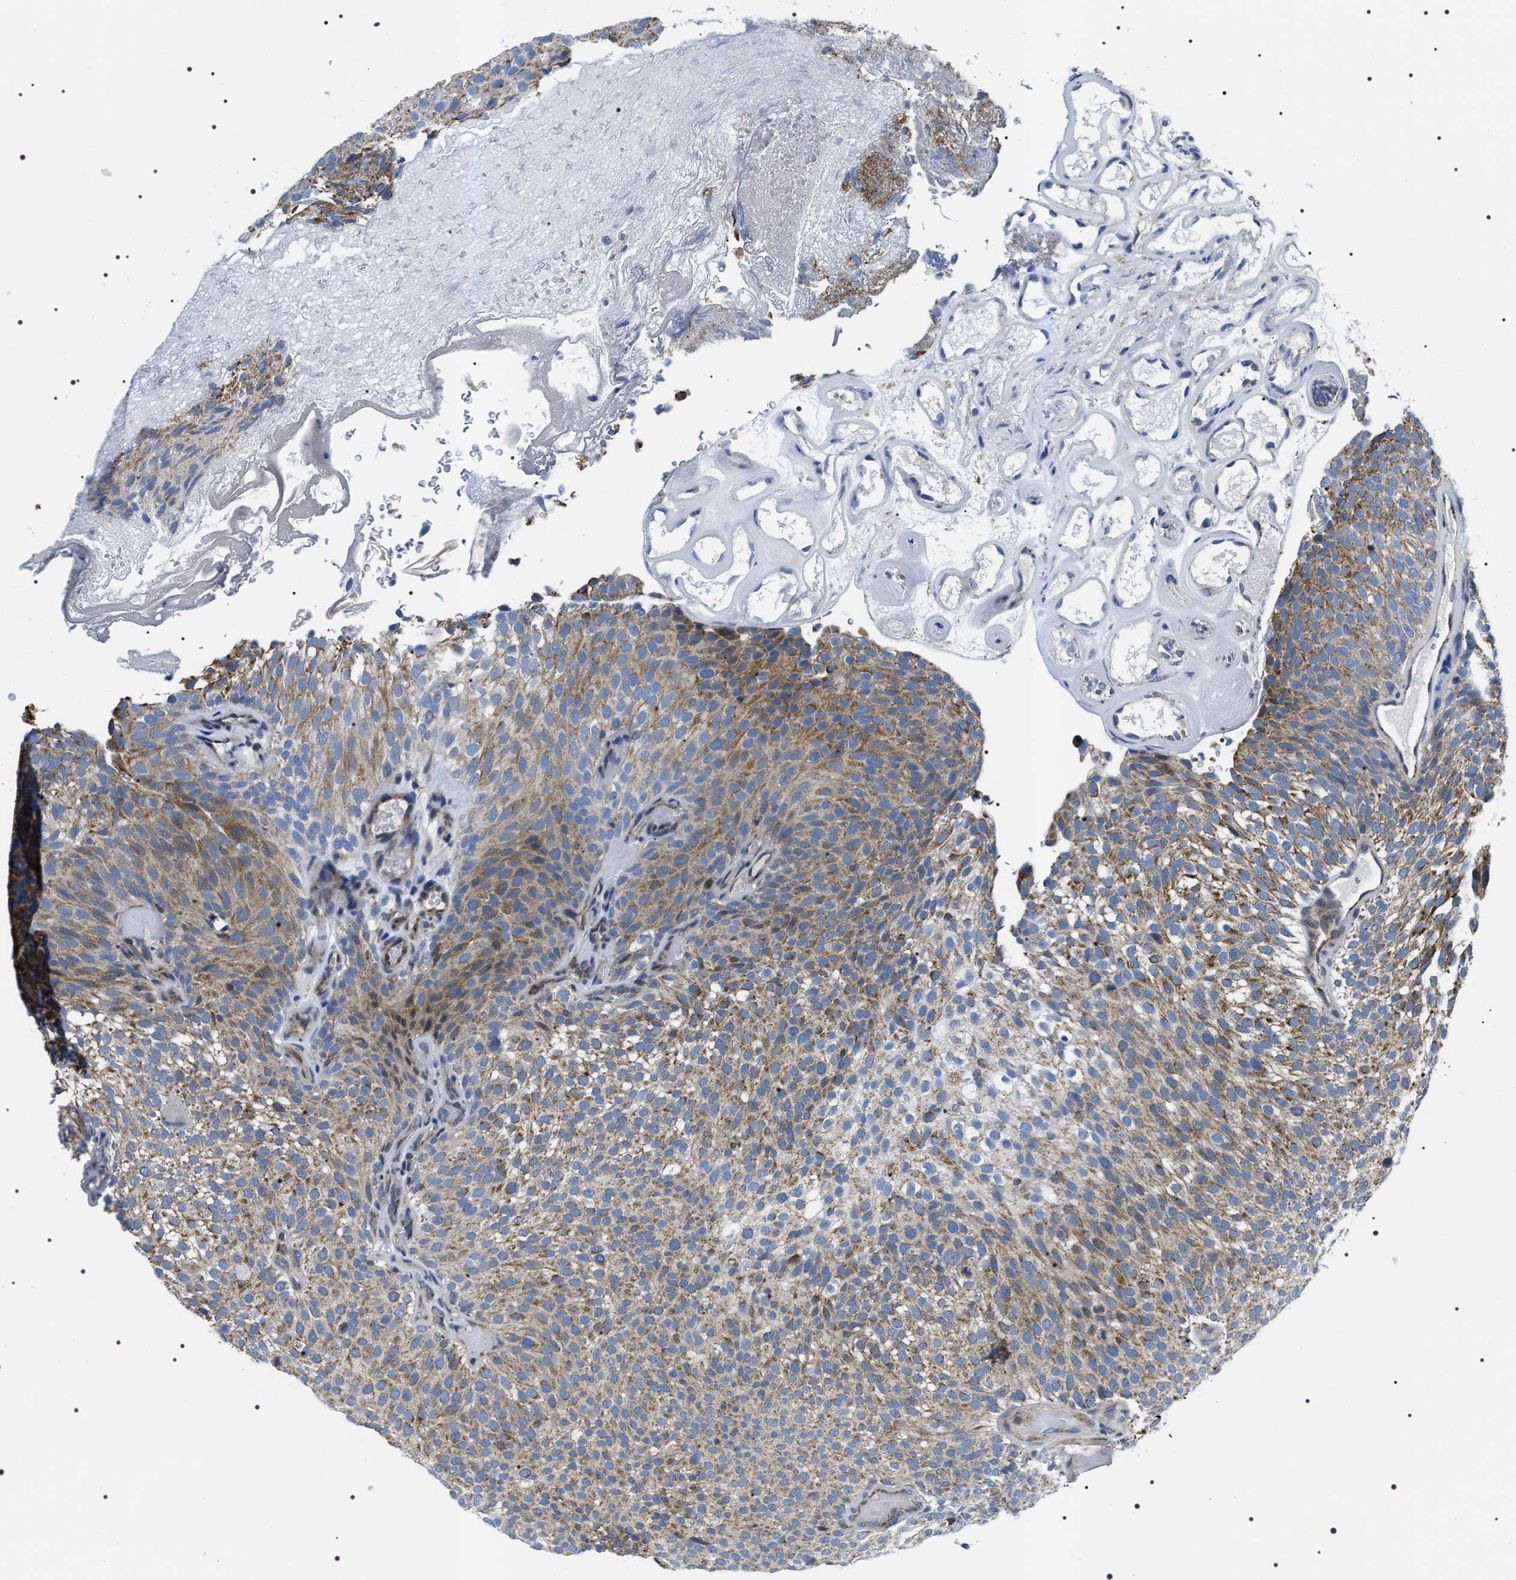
{"staining": {"intensity": "moderate", "quantity": ">75%", "location": "cytoplasmic/membranous"}, "tissue": "urothelial cancer", "cell_type": "Tumor cells", "image_type": "cancer", "snomed": [{"axis": "morphology", "description": "Urothelial carcinoma, Low grade"}, {"axis": "topography", "description": "Urinary bladder"}], "caption": "Protein expression by immunohistochemistry reveals moderate cytoplasmic/membranous expression in about >75% of tumor cells in urothelial cancer.", "gene": "NTMT1", "patient": {"sex": "male", "age": 78}}